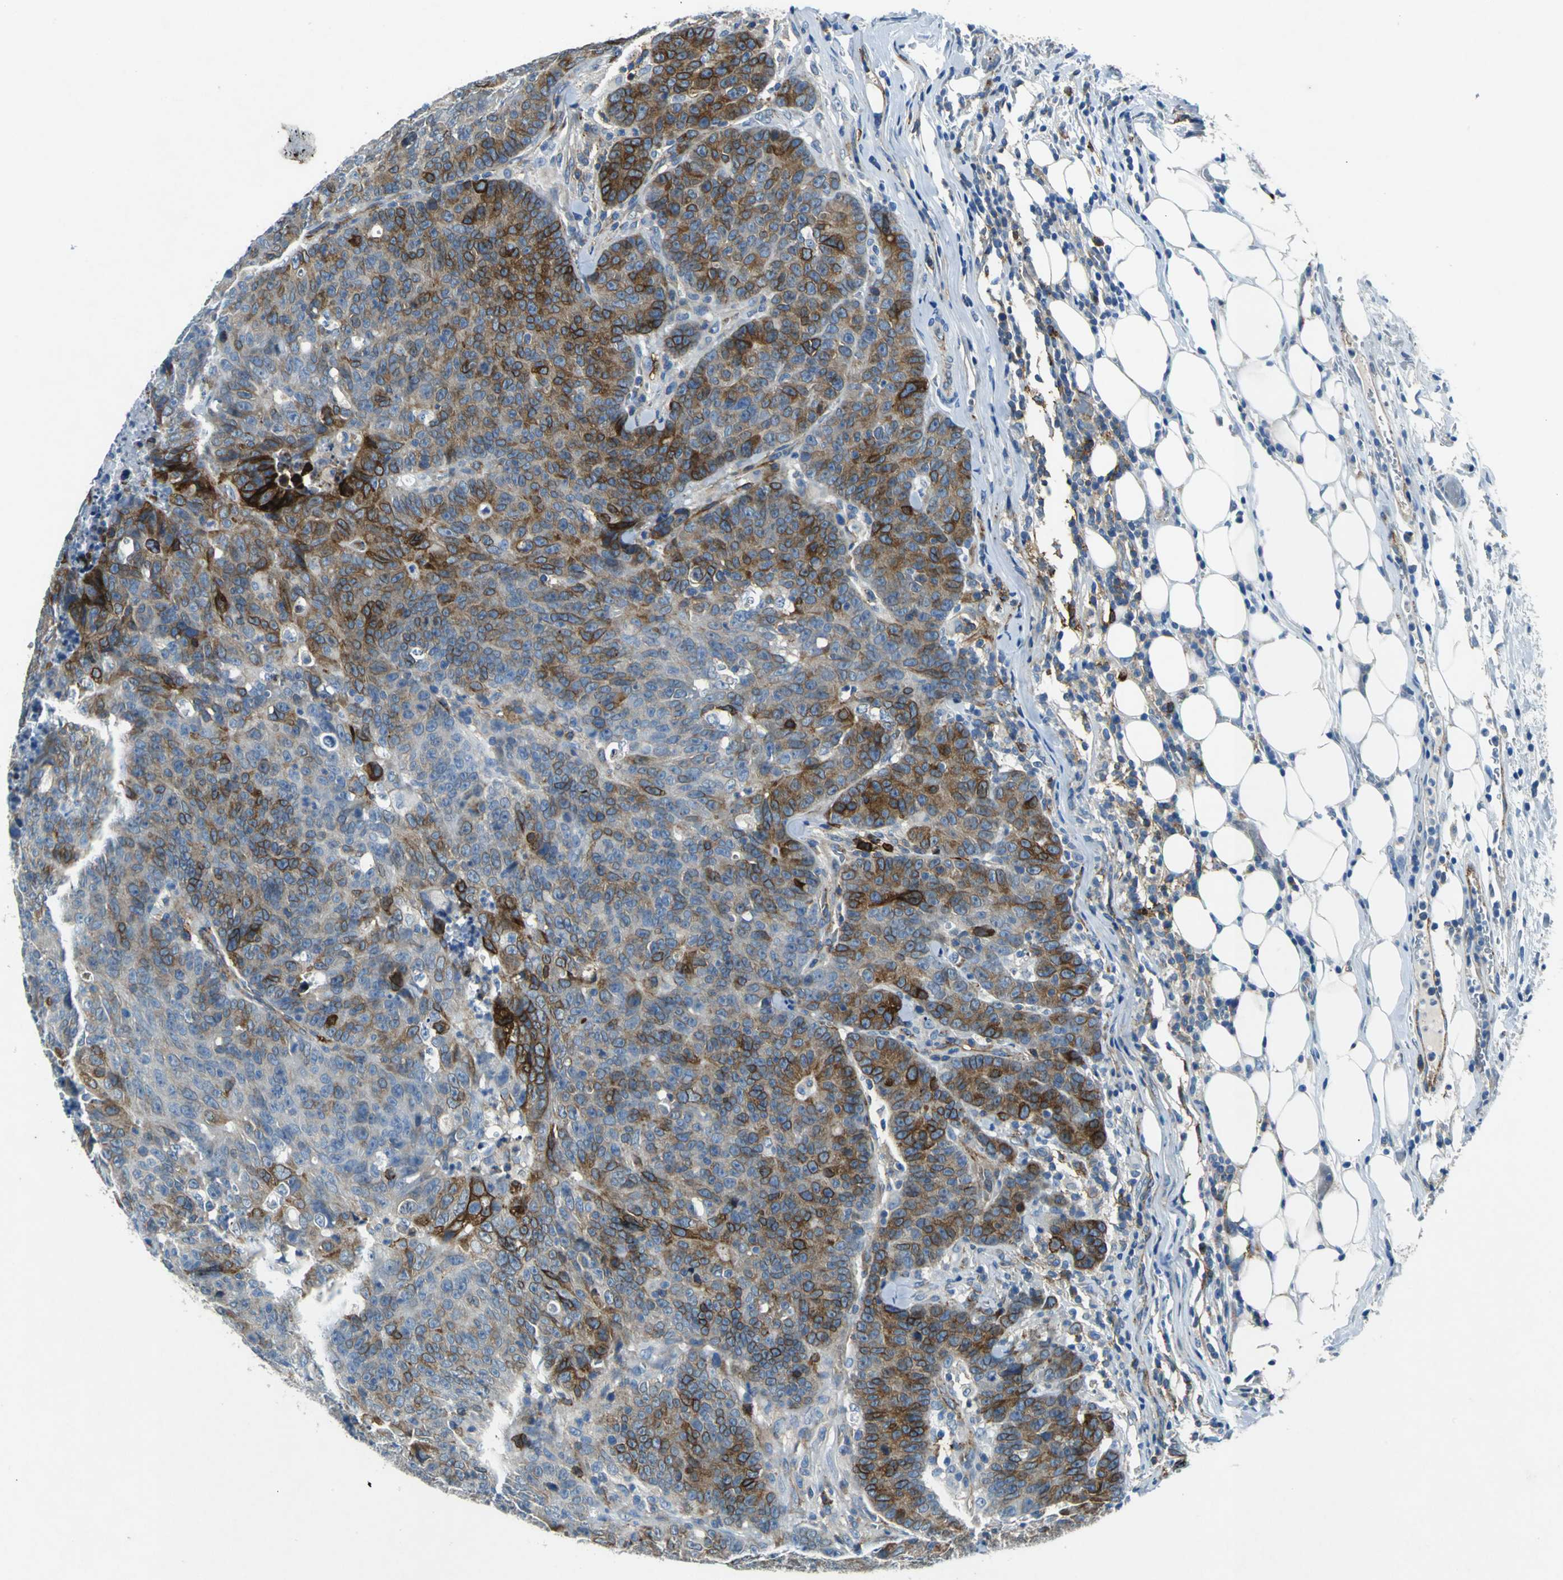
{"staining": {"intensity": "strong", "quantity": ">75%", "location": "cytoplasmic/membranous"}, "tissue": "colorectal cancer", "cell_type": "Tumor cells", "image_type": "cancer", "snomed": [{"axis": "morphology", "description": "Adenocarcinoma, NOS"}, {"axis": "topography", "description": "Colon"}], "caption": "Colorectal adenocarcinoma tissue displays strong cytoplasmic/membranous positivity in about >75% of tumor cells, visualized by immunohistochemistry.", "gene": "RPS13", "patient": {"sex": "female", "age": 53}}